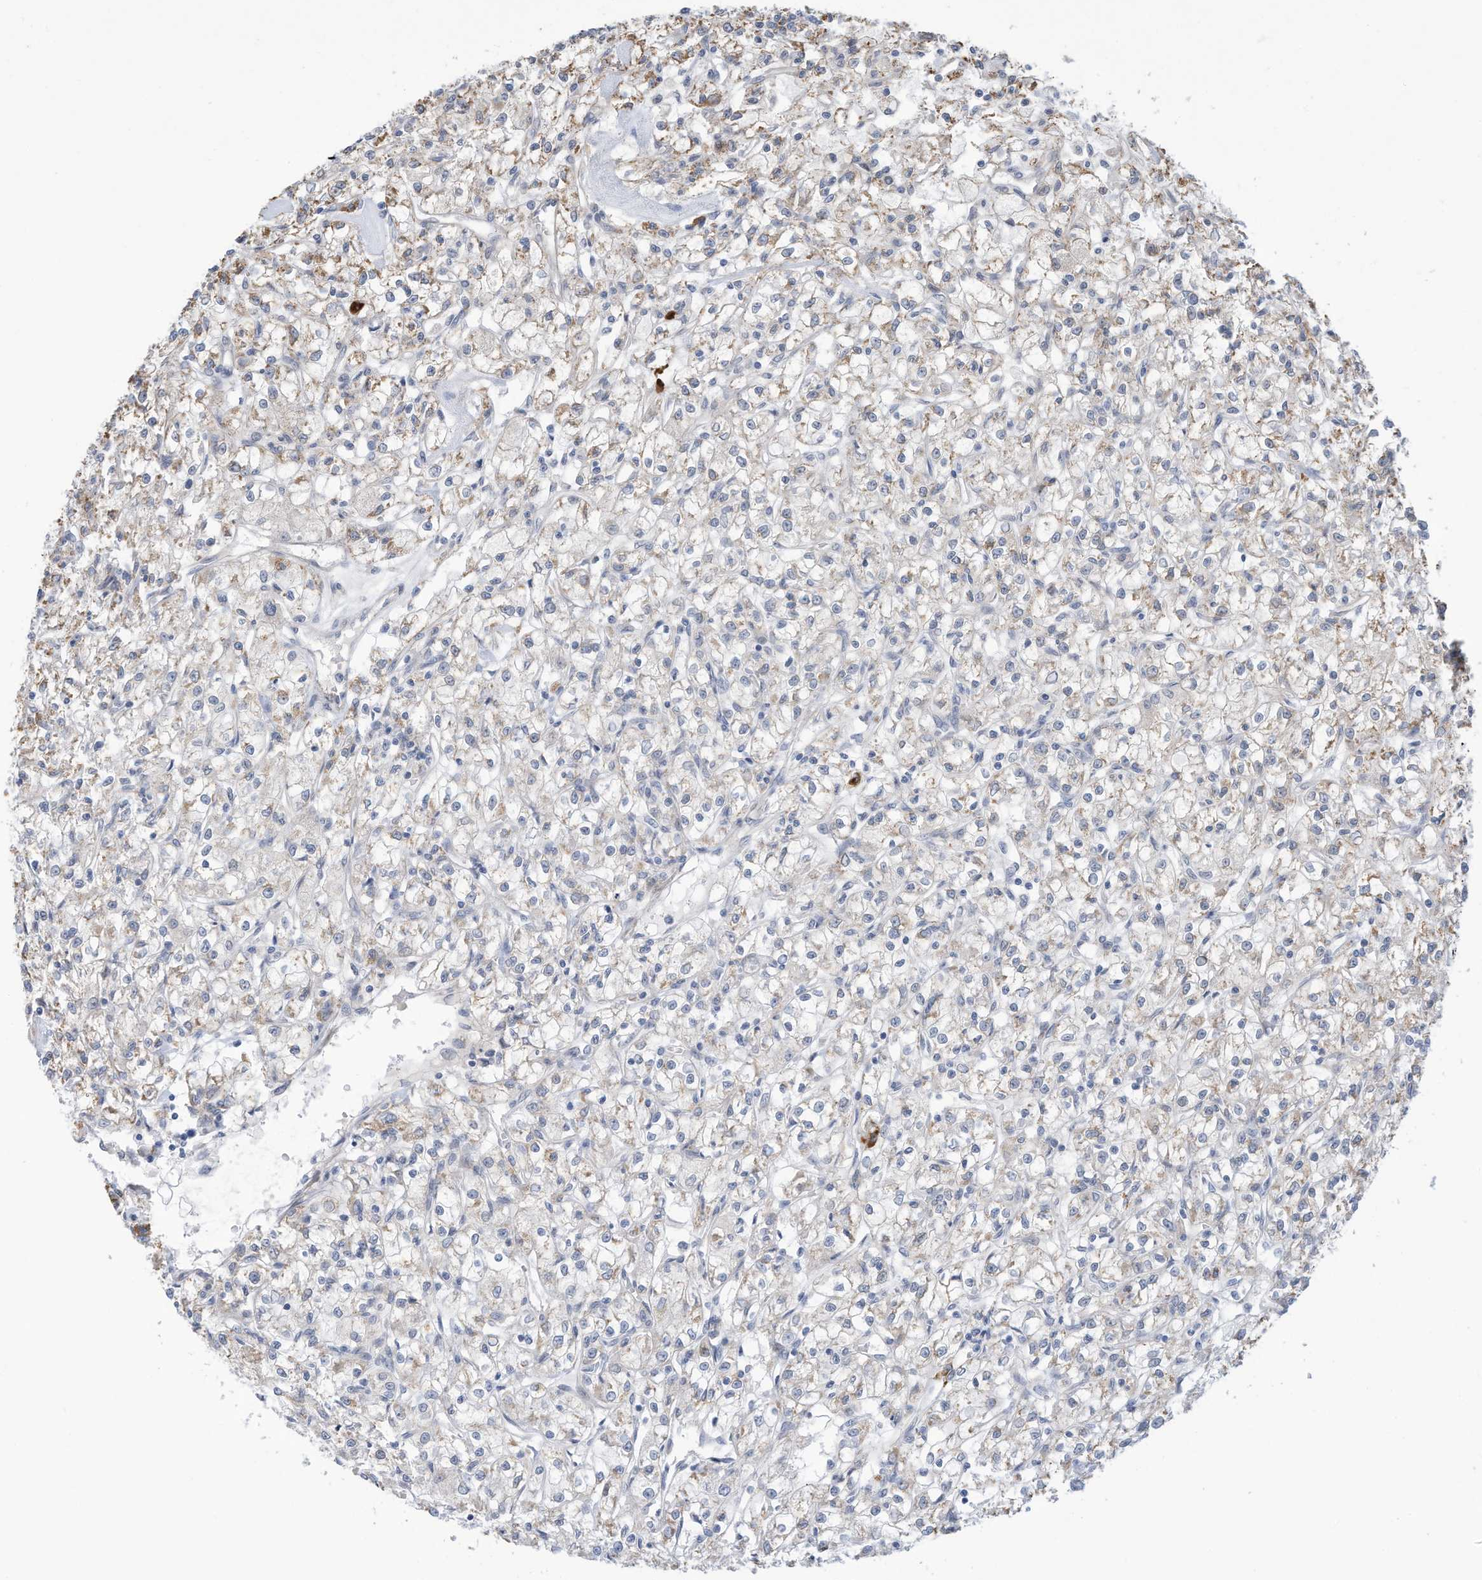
{"staining": {"intensity": "weak", "quantity": "<25%", "location": "cytoplasmic/membranous"}, "tissue": "renal cancer", "cell_type": "Tumor cells", "image_type": "cancer", "snomed": [{"axis": "morphology", "description": "Adenocarcinoma, NOS"}, {"axis": "topography", "description": "Kidney"}], "caption": "Micrograph shows no significant protein positivity in tumor cells of renal cancer.", "gene": "ZNF292", "patient": {"sex": "female", "age": 59}}